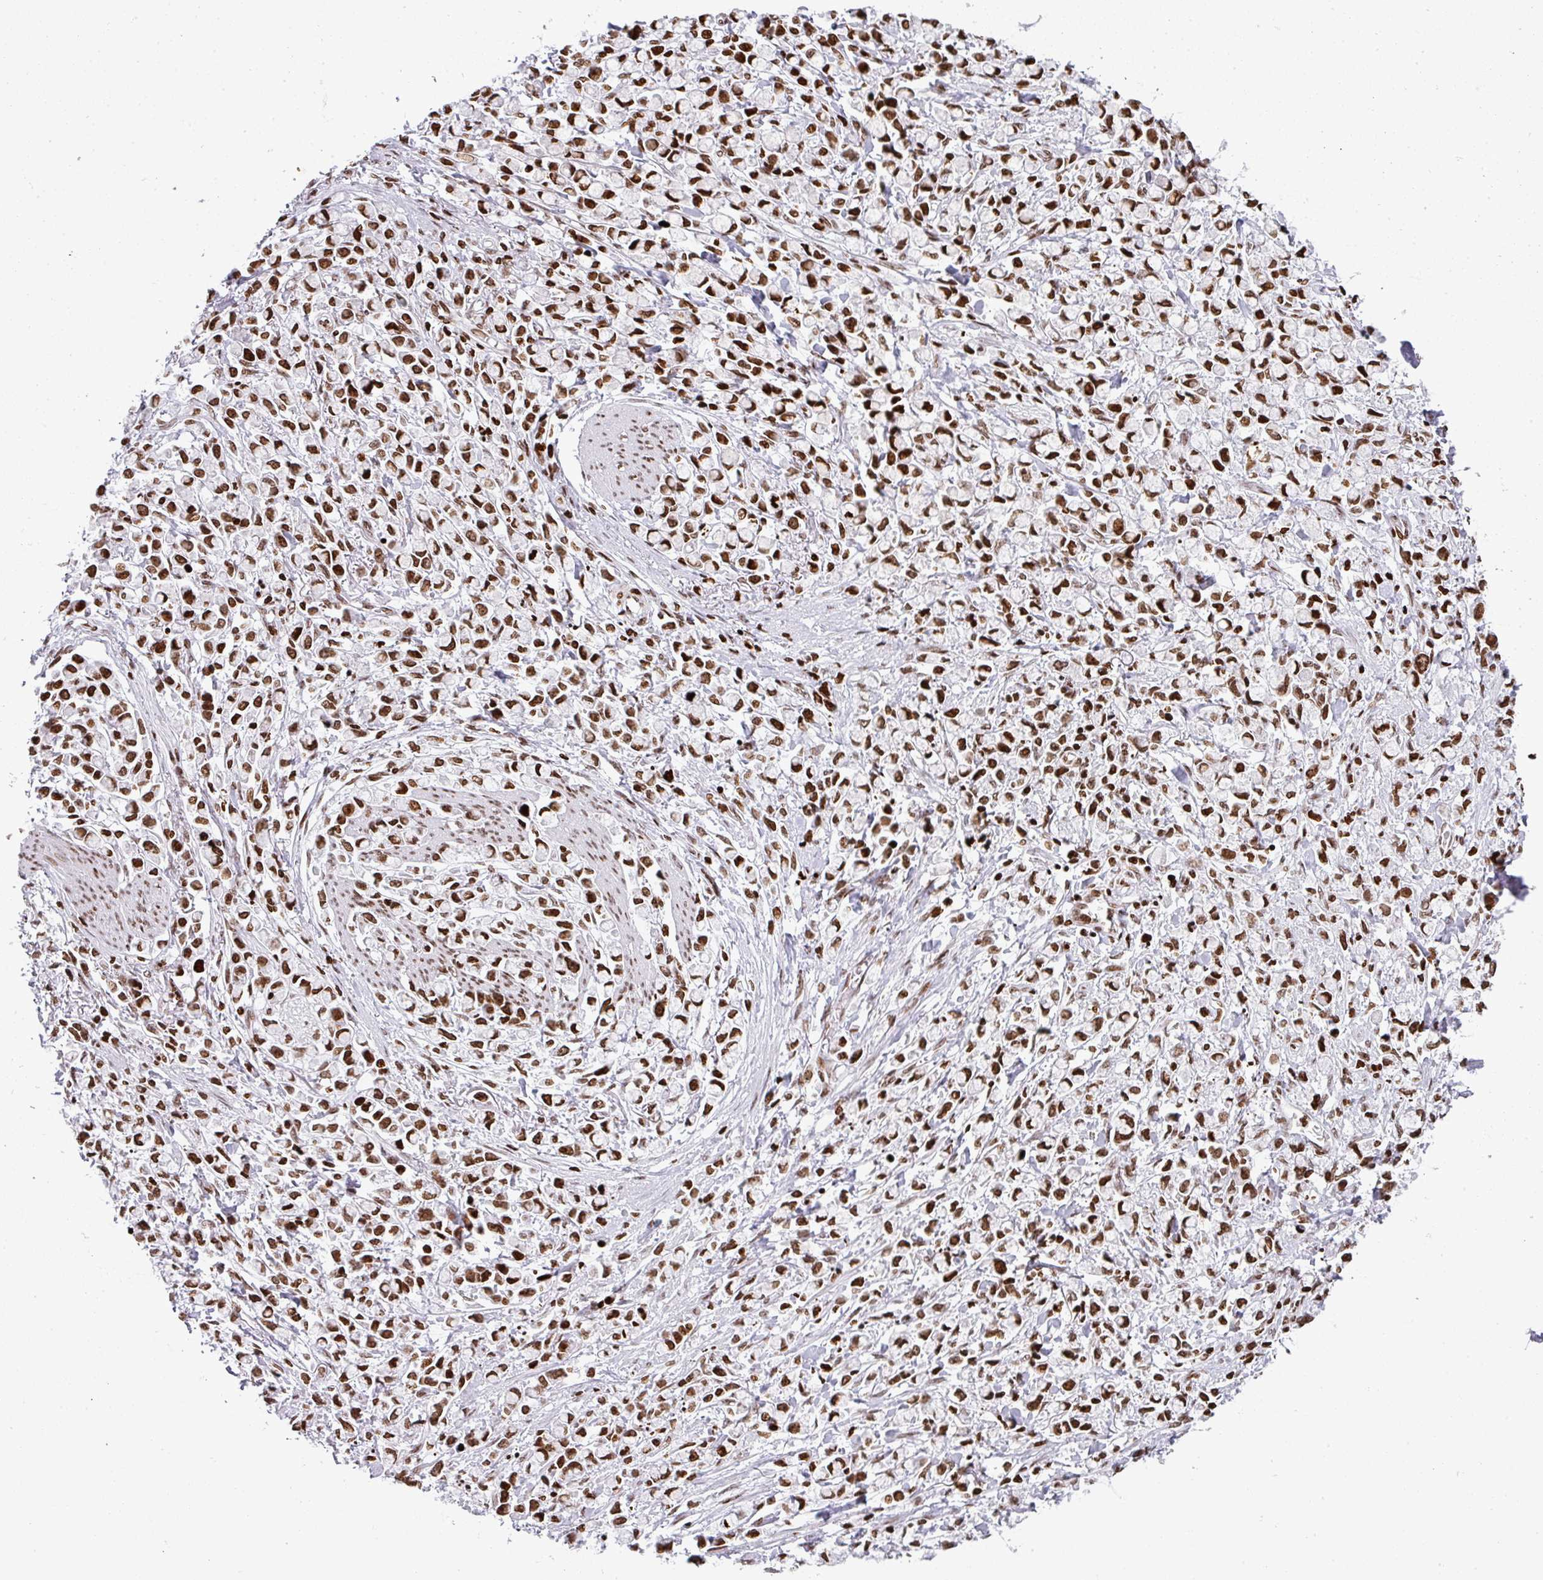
{"staining": {"intensity": "strong", "quantity": ">75%", "location": "nuclear"}, "tissue": "stomach cancer", "cell_type": "Tumor cells", "image_type": "cancer", "snomed": [{"axis": "morphology", "description": "Adenocarcinoma, NOS"}, {"axis": "topography", "description": "Stomach"}], "caption": "Protein analysis of stomach adenocarcinoma tissue demonstrates strong nuclear positivity in about >75% of tumor cells.", "gene": "RASL11A", "patient": {"sex": "female", "age": 81}}